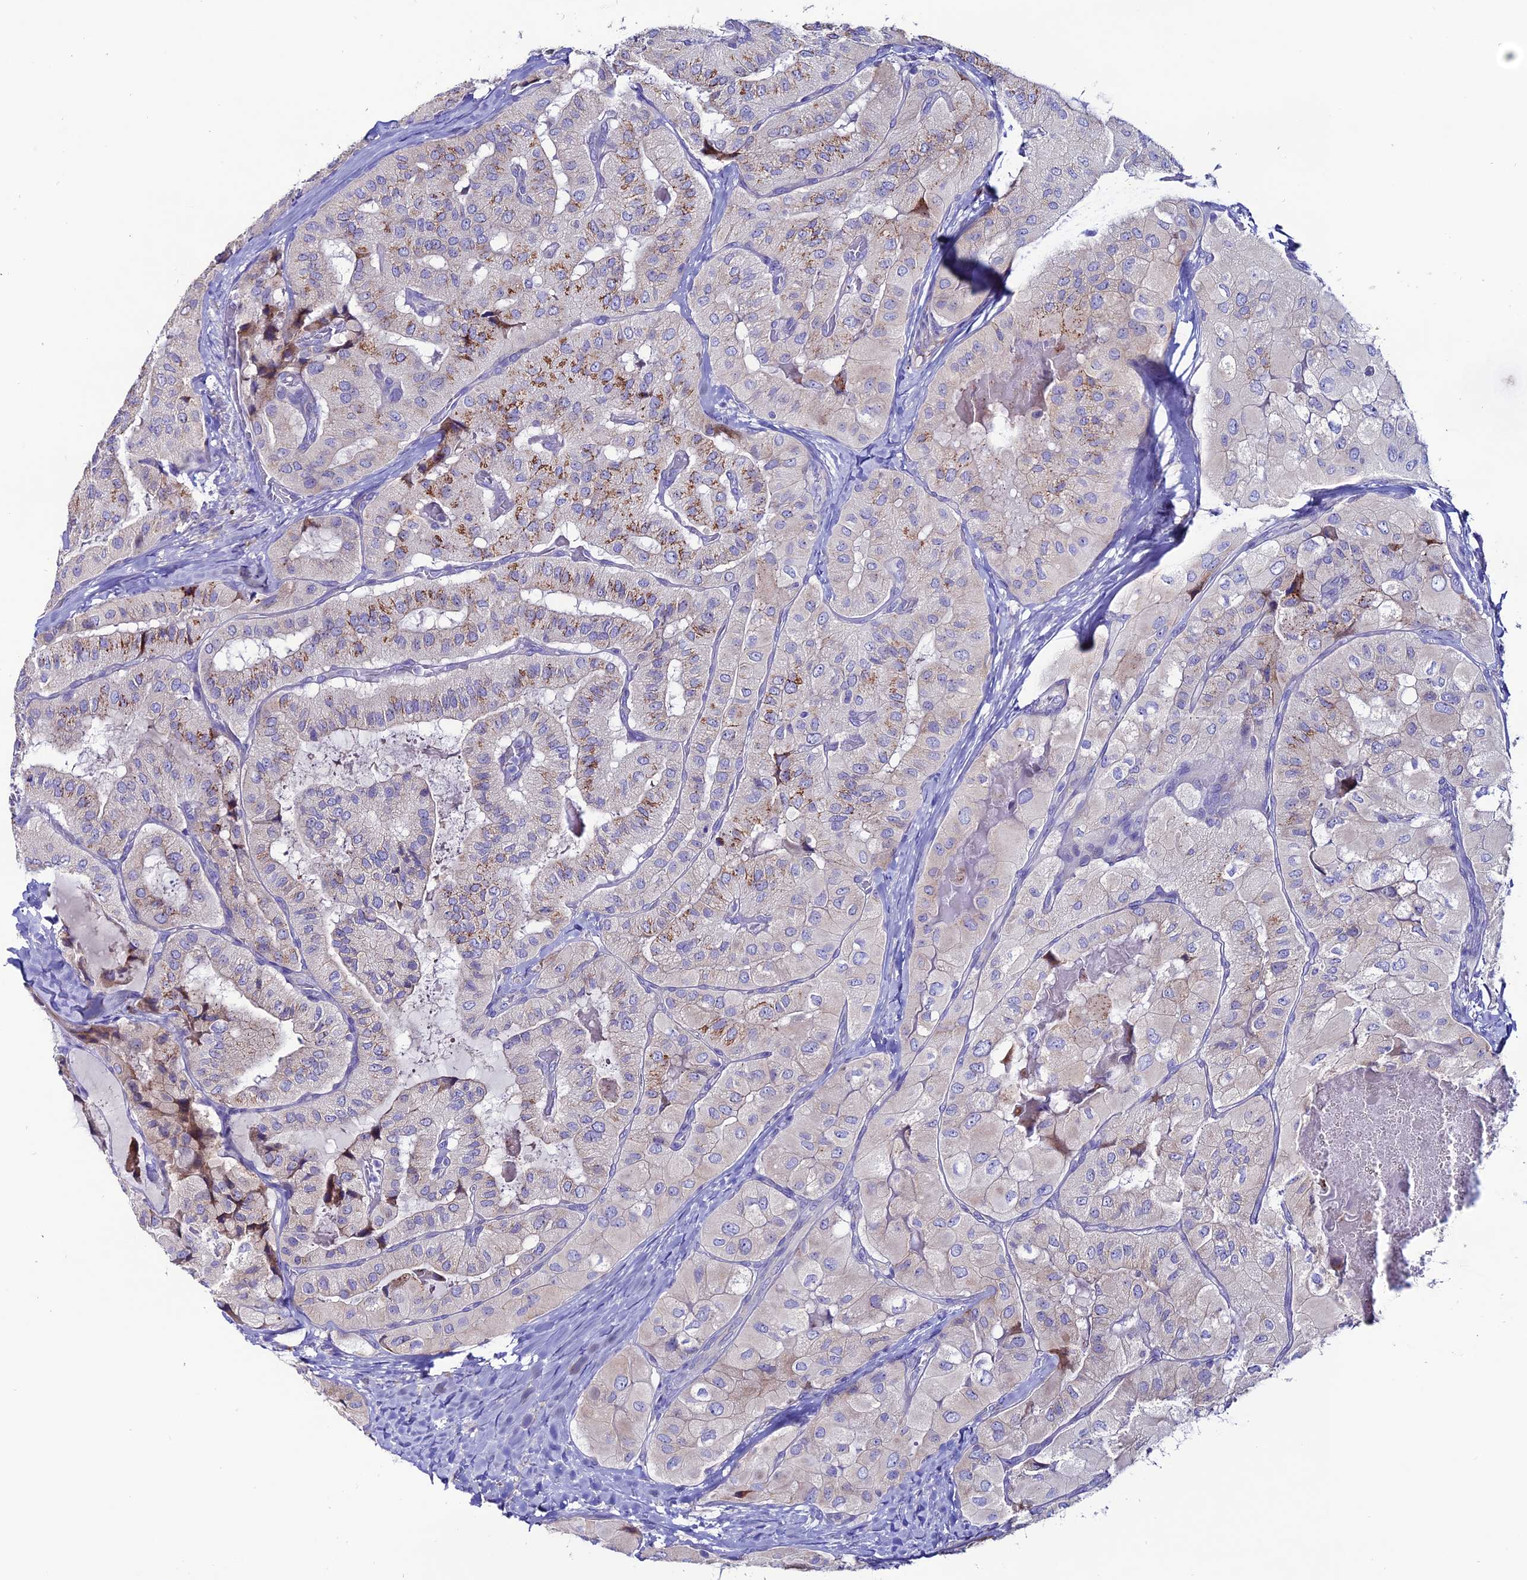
{"staining": {"intensity": "moderate", "quantity": "25%-75%", "location": "cytoplasmic/membranous"}, "tissue": "thyroid cancer", "cell_type": "Tumor cells", "image_type": "cancer", "snomed": [{"axis": "morphology", "description": "Normal tissue, NOS"}, {"axis": "morphology", "description": "Papillary adenocarcinoma, NOS"}, {"axis": "topography", "description": "Thyroid gland"}], "caption": "A medium amount of moderate cytoplasmic/membranous positivity is identified in approximately 25%-75% of tumor cells in papillary adenocarcinoma (thyroid) tissue.", "gene": "OR51Q1", "patient": {"sex": "female", "age": 59}}